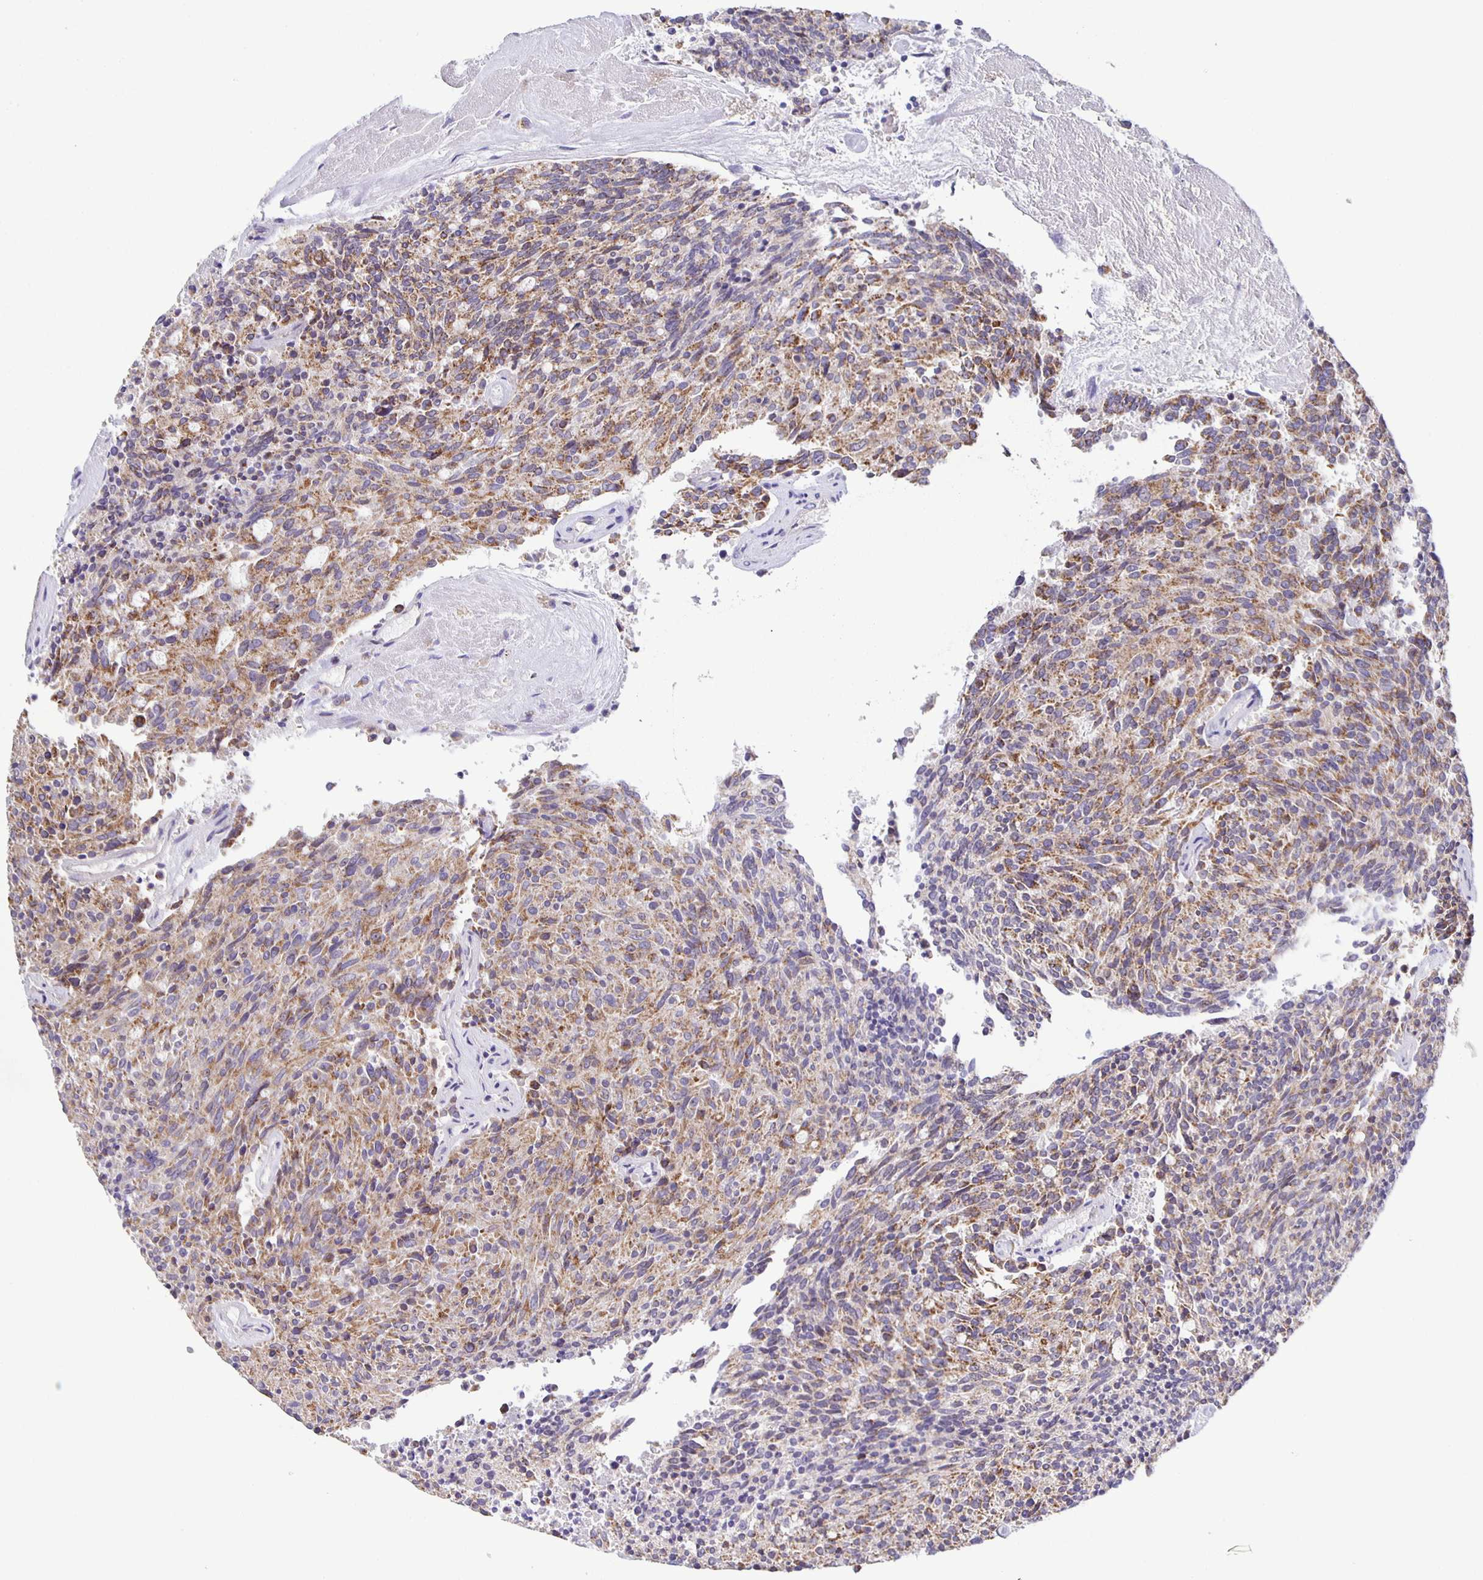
{"staining": {"intensity": "moderate", "quantity": ">75%", "location": "cytoplasmic/membranous"}, "tissue": "carcinoid", "cell_type": "Tumor cells", "image_type": "cancer", "snomed": [{"axis": "morphology", "description": "Carcinoid, malignant, NOS"}, {"axis": "topography", "description": "Pancreas"}], "caption": "Immunohistochemical staining of human carcinoid displays medium levels of moderate cytoplasmic/membranous protein staining in approximately >75% of tumor cells.", "gene": "JMJD4", "patient": {"sex": "female", "age": 54}}